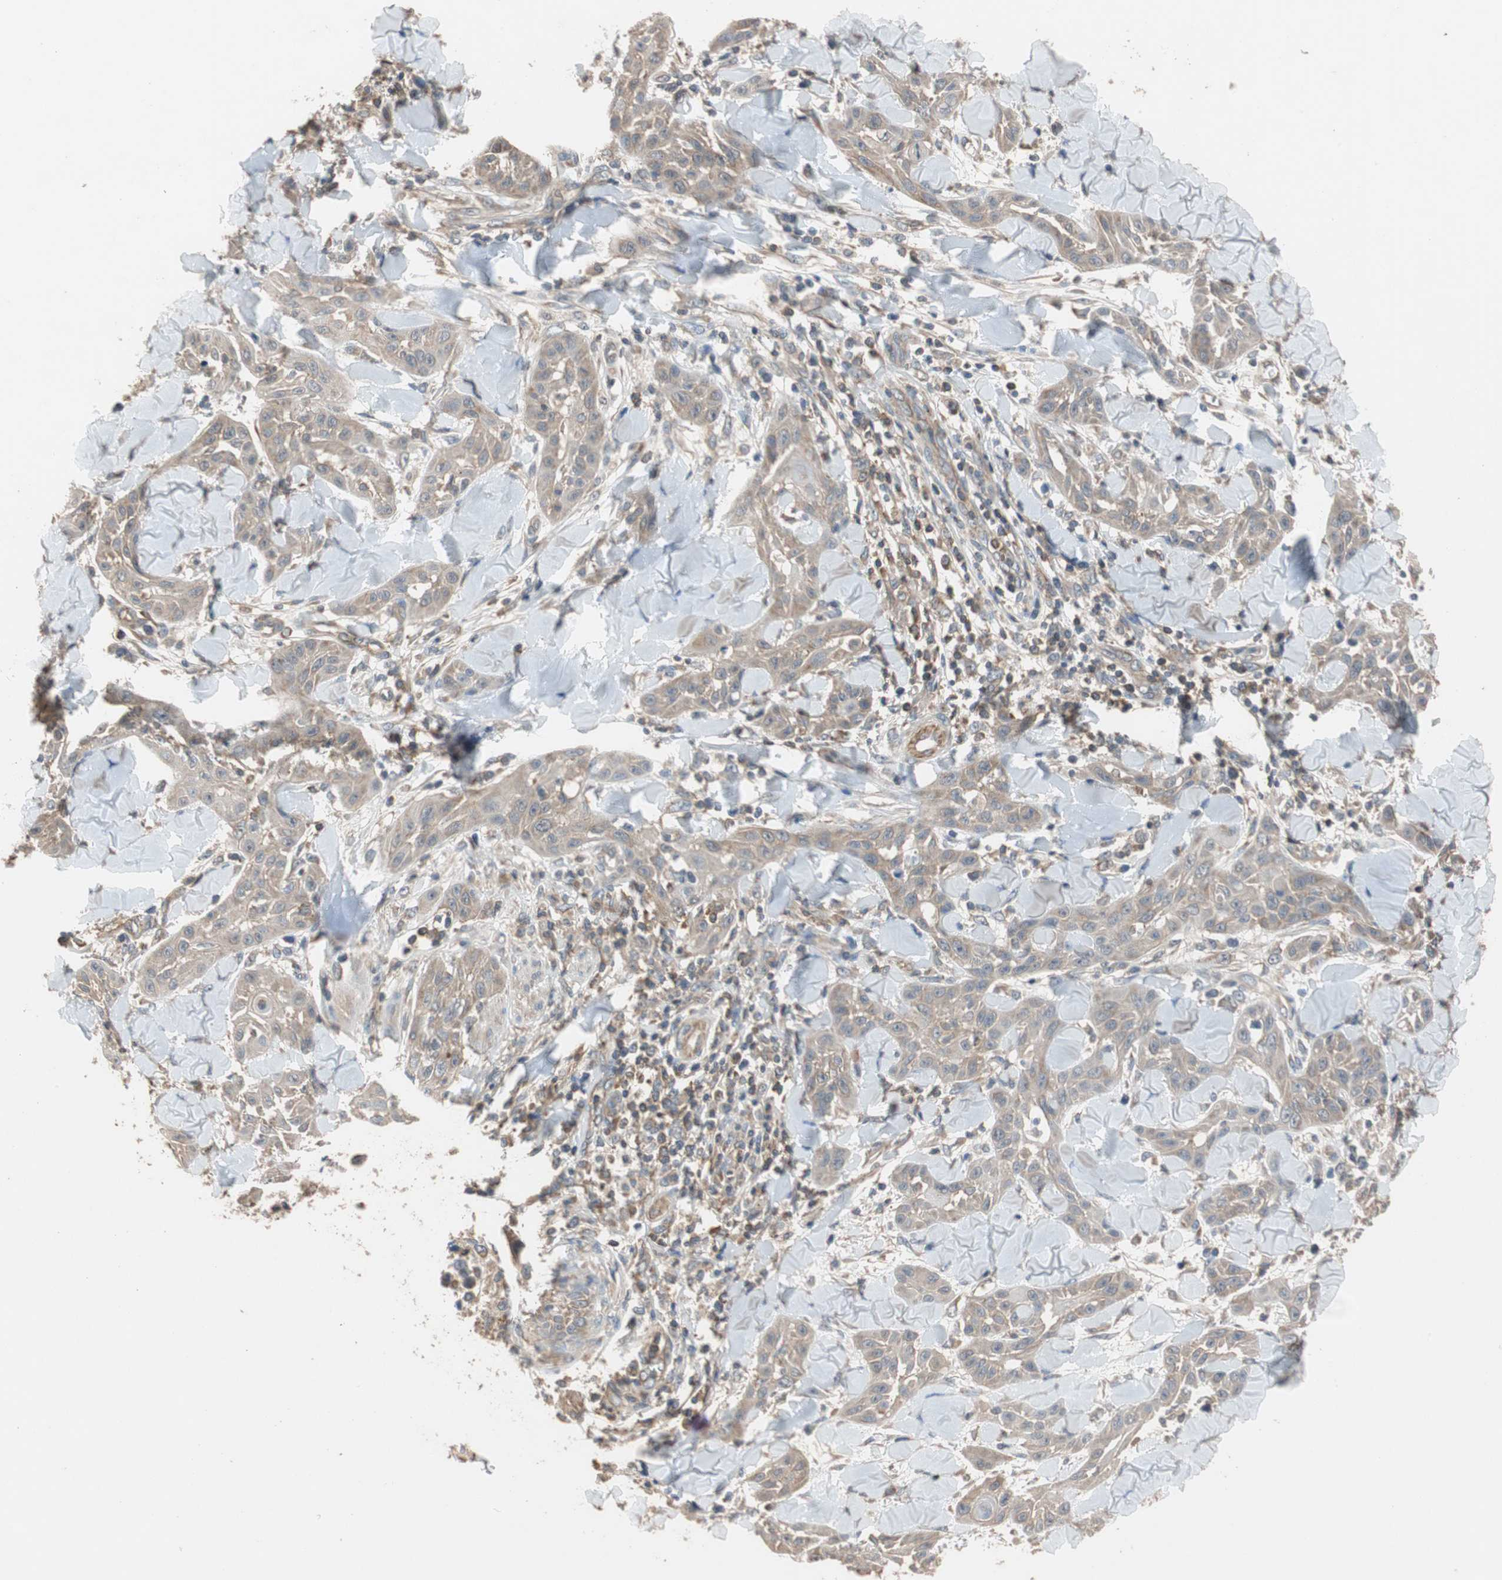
{"staining": {"intensity": "weak", "quantity": ">75%", "location": "cytoplasmic/membranous"}, "tissue": "skin cancer", "cell_type": "Tumor cells", "image_type": "cancer", "snomed": [{"axis": "morphology", "description": "Squamous cell carcinoma, NOS"}, {"axis": "topography", "description": "Skin"}], "caption": "A brown stain shows weak cytoplasmic/membranous staining of a protein in squamous cell carcinoma (skin) tumor cells.", "gene": "MAP4K2", "patient": {"sex": "male", "age": 24}}